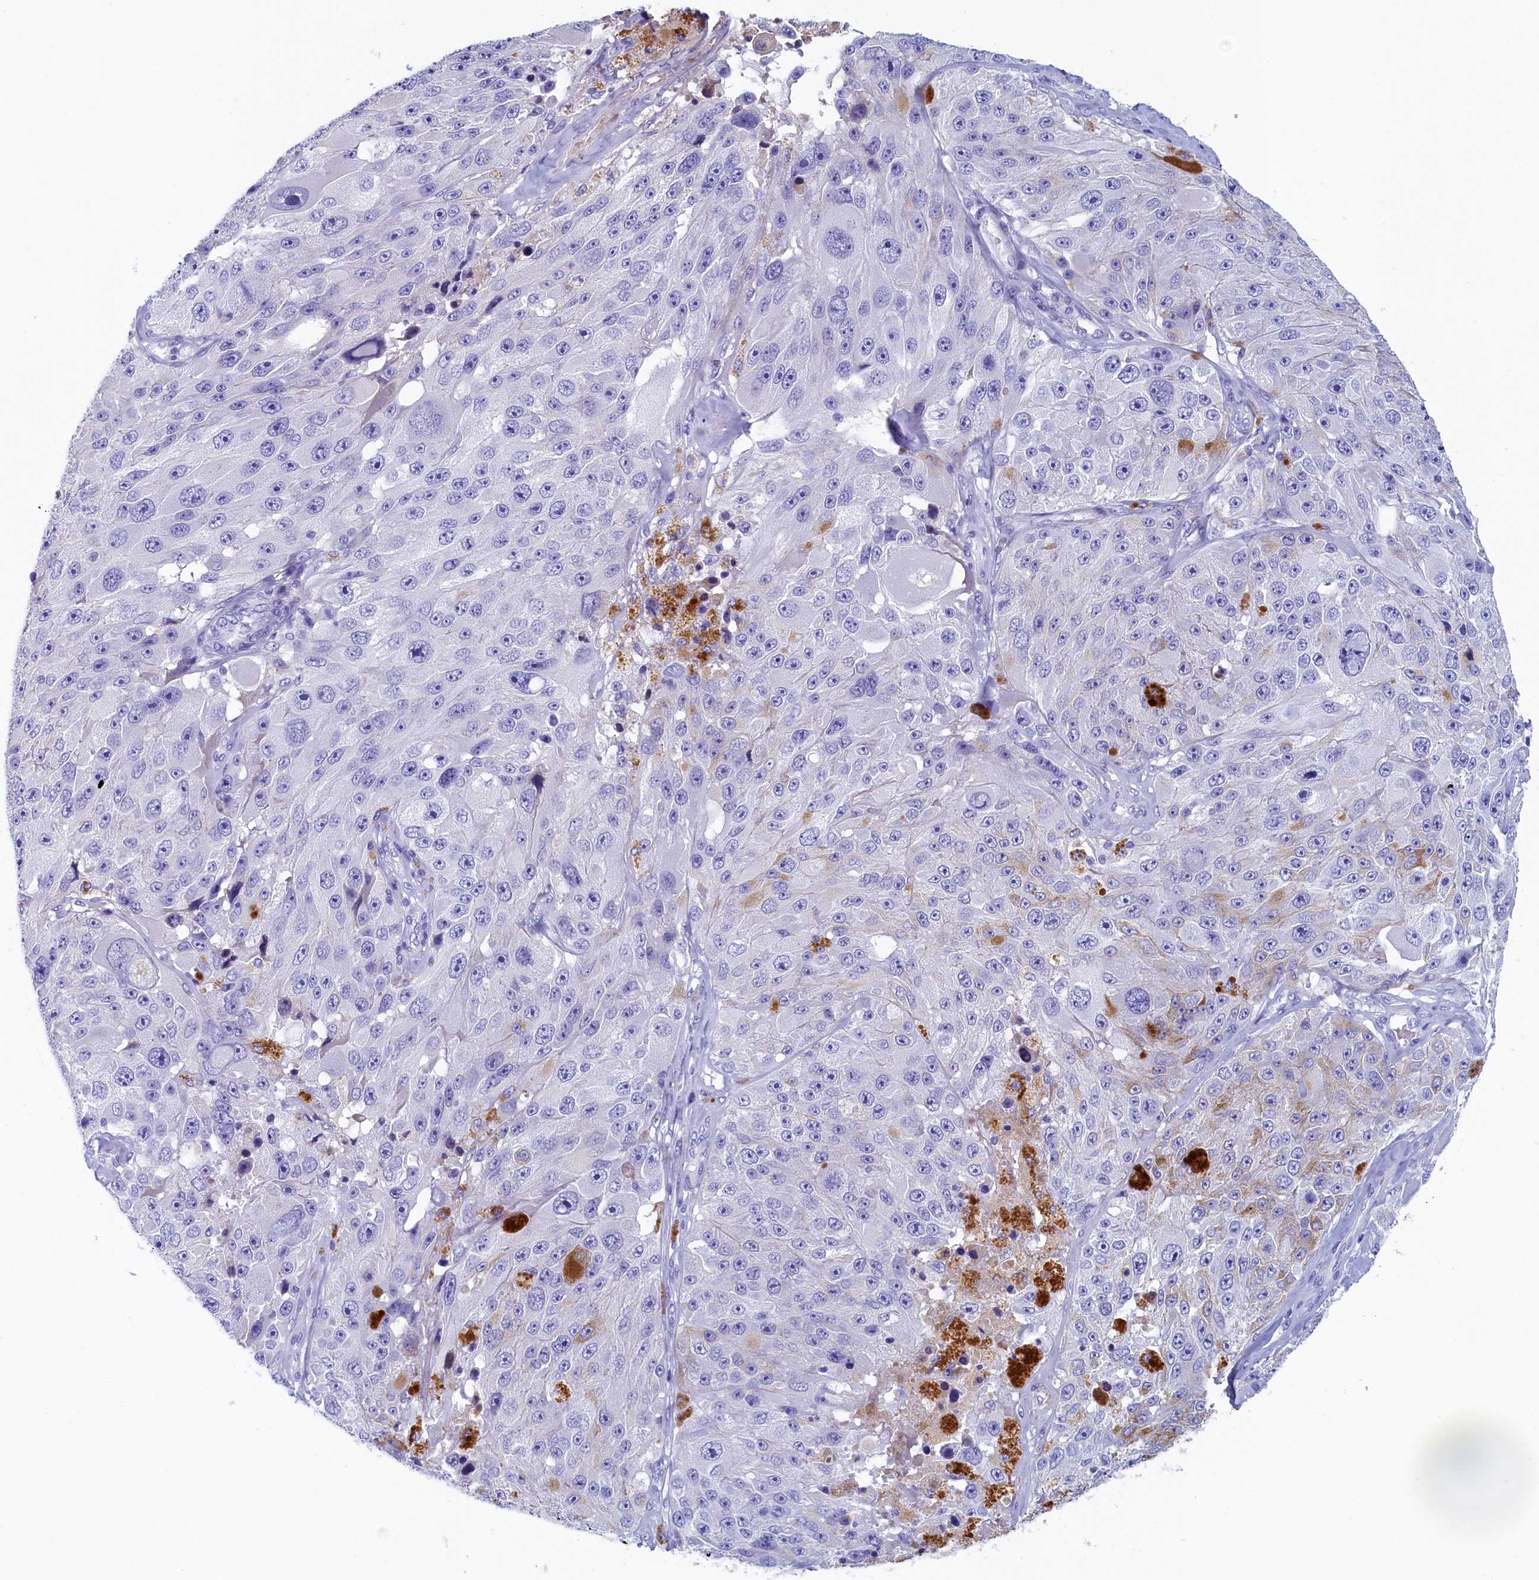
{"staining": {"intensity": "negative", "quantity": "none", "location": "none"}, "tissue": "melanoma", "cell_type": "Tumor cells", "image_type": "cancer", "snomed": [{"axis": "morphology", "description": "Malignant melanoma, Metastatic site"}, {"axis": "topography", "description": "Lymph node"}], "caption": "A photomicrograph of melanoma stained for a protein displays no brown staining in tumor cells.", "gene": "GUCA1C", "patient": {"sex": "male", "age": 62}}